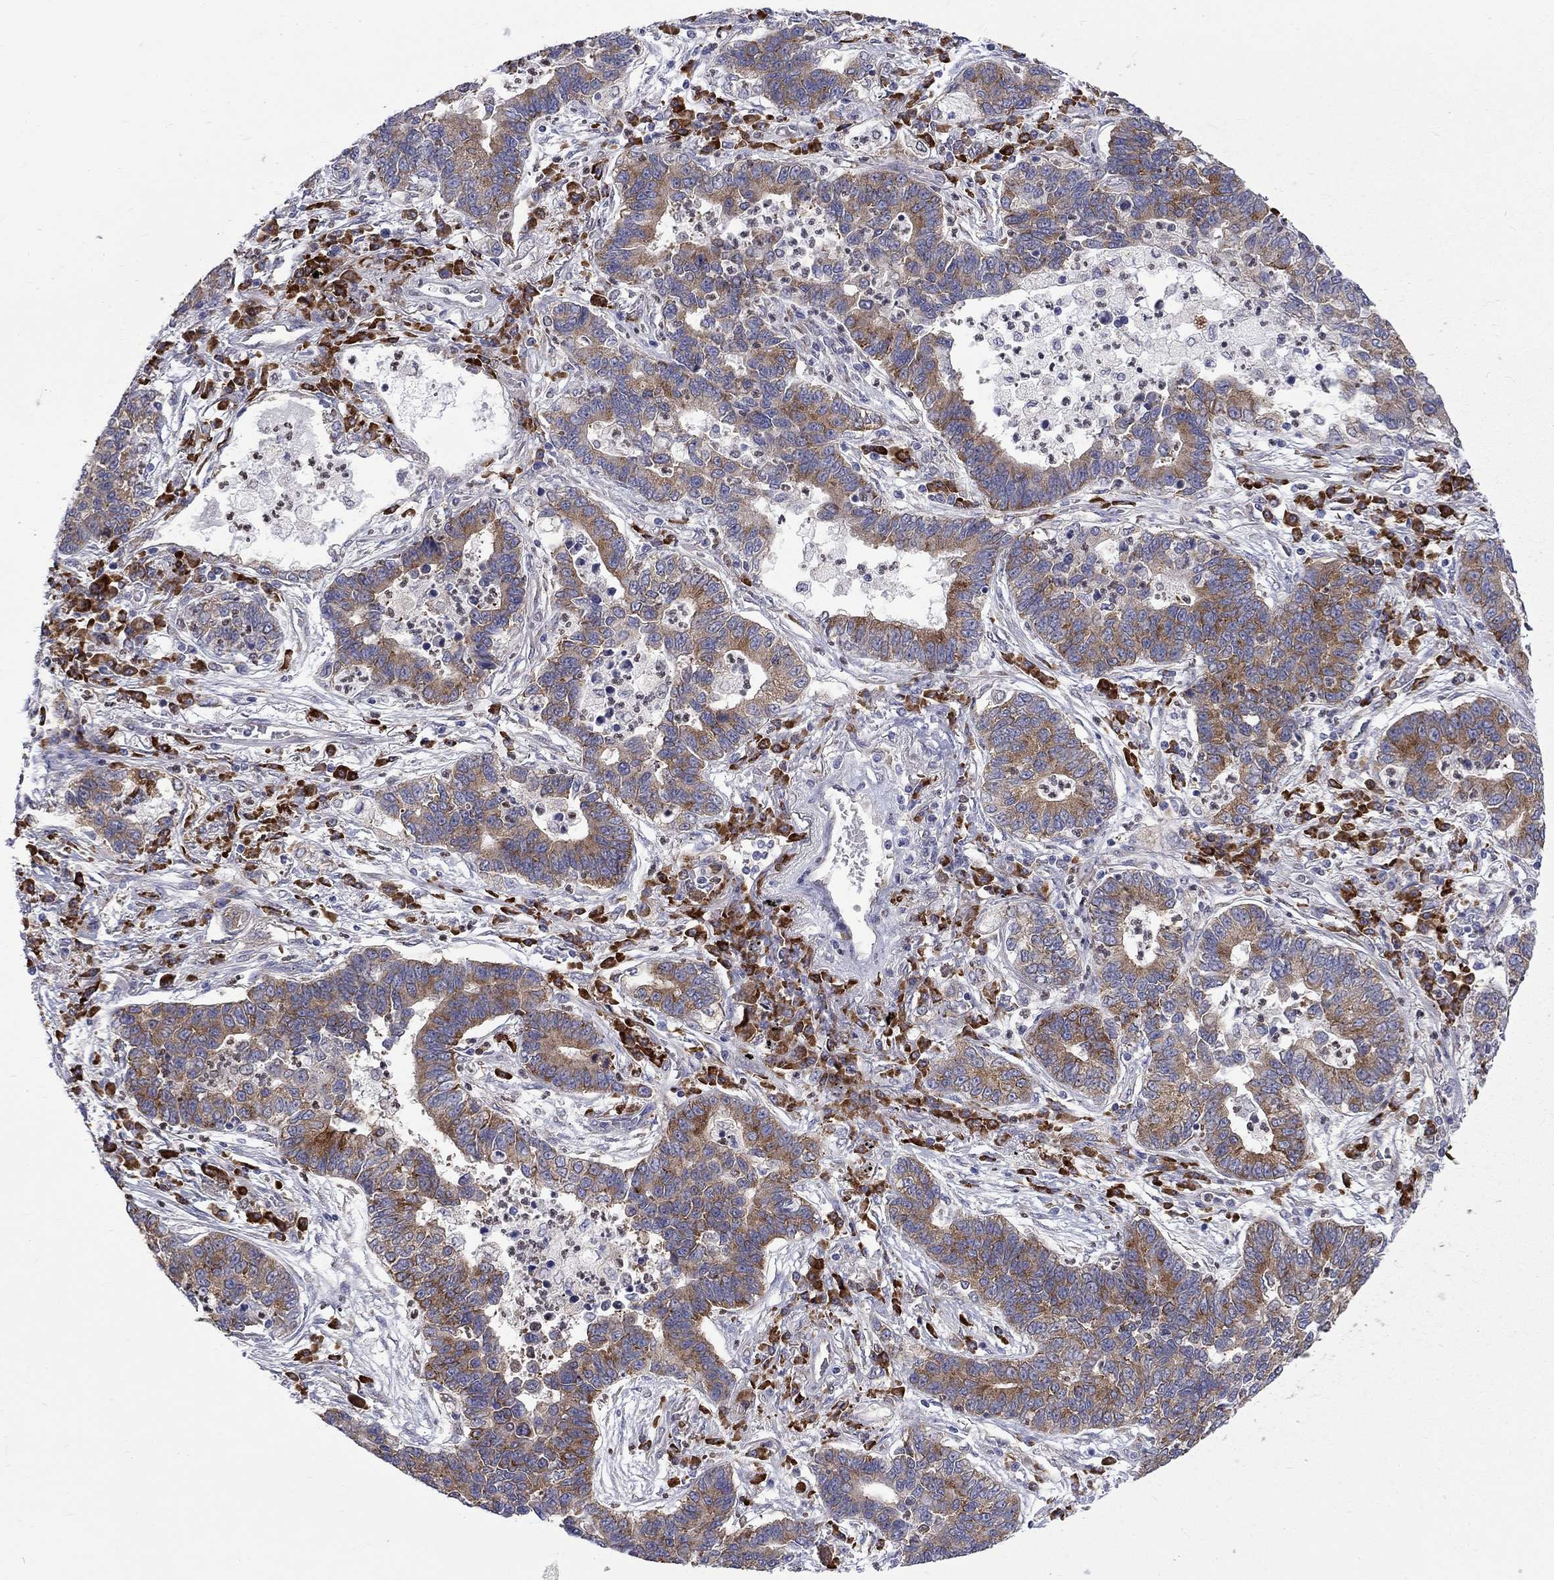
{"staining": {"intensity": "moderate", "quantity": ">75%", "location": "cytoplasmic/membranous"}, "tissue": "lung cancer", "cell_type": "Tumor cells", "image_type": "cancer", "snomed": [{"axis": "morphology", "description": "Adenocarcinoma, NOS"}, {"axis": "topography", "description": "Lung"}], "caption": "Lung adenocarcinoma tissue demonstrates moderate cytoplasmic/membranous staining in approximately >75% of tumor cells", "gene": "PABPC4", "patient": {"sex": "female", "age": 57}}